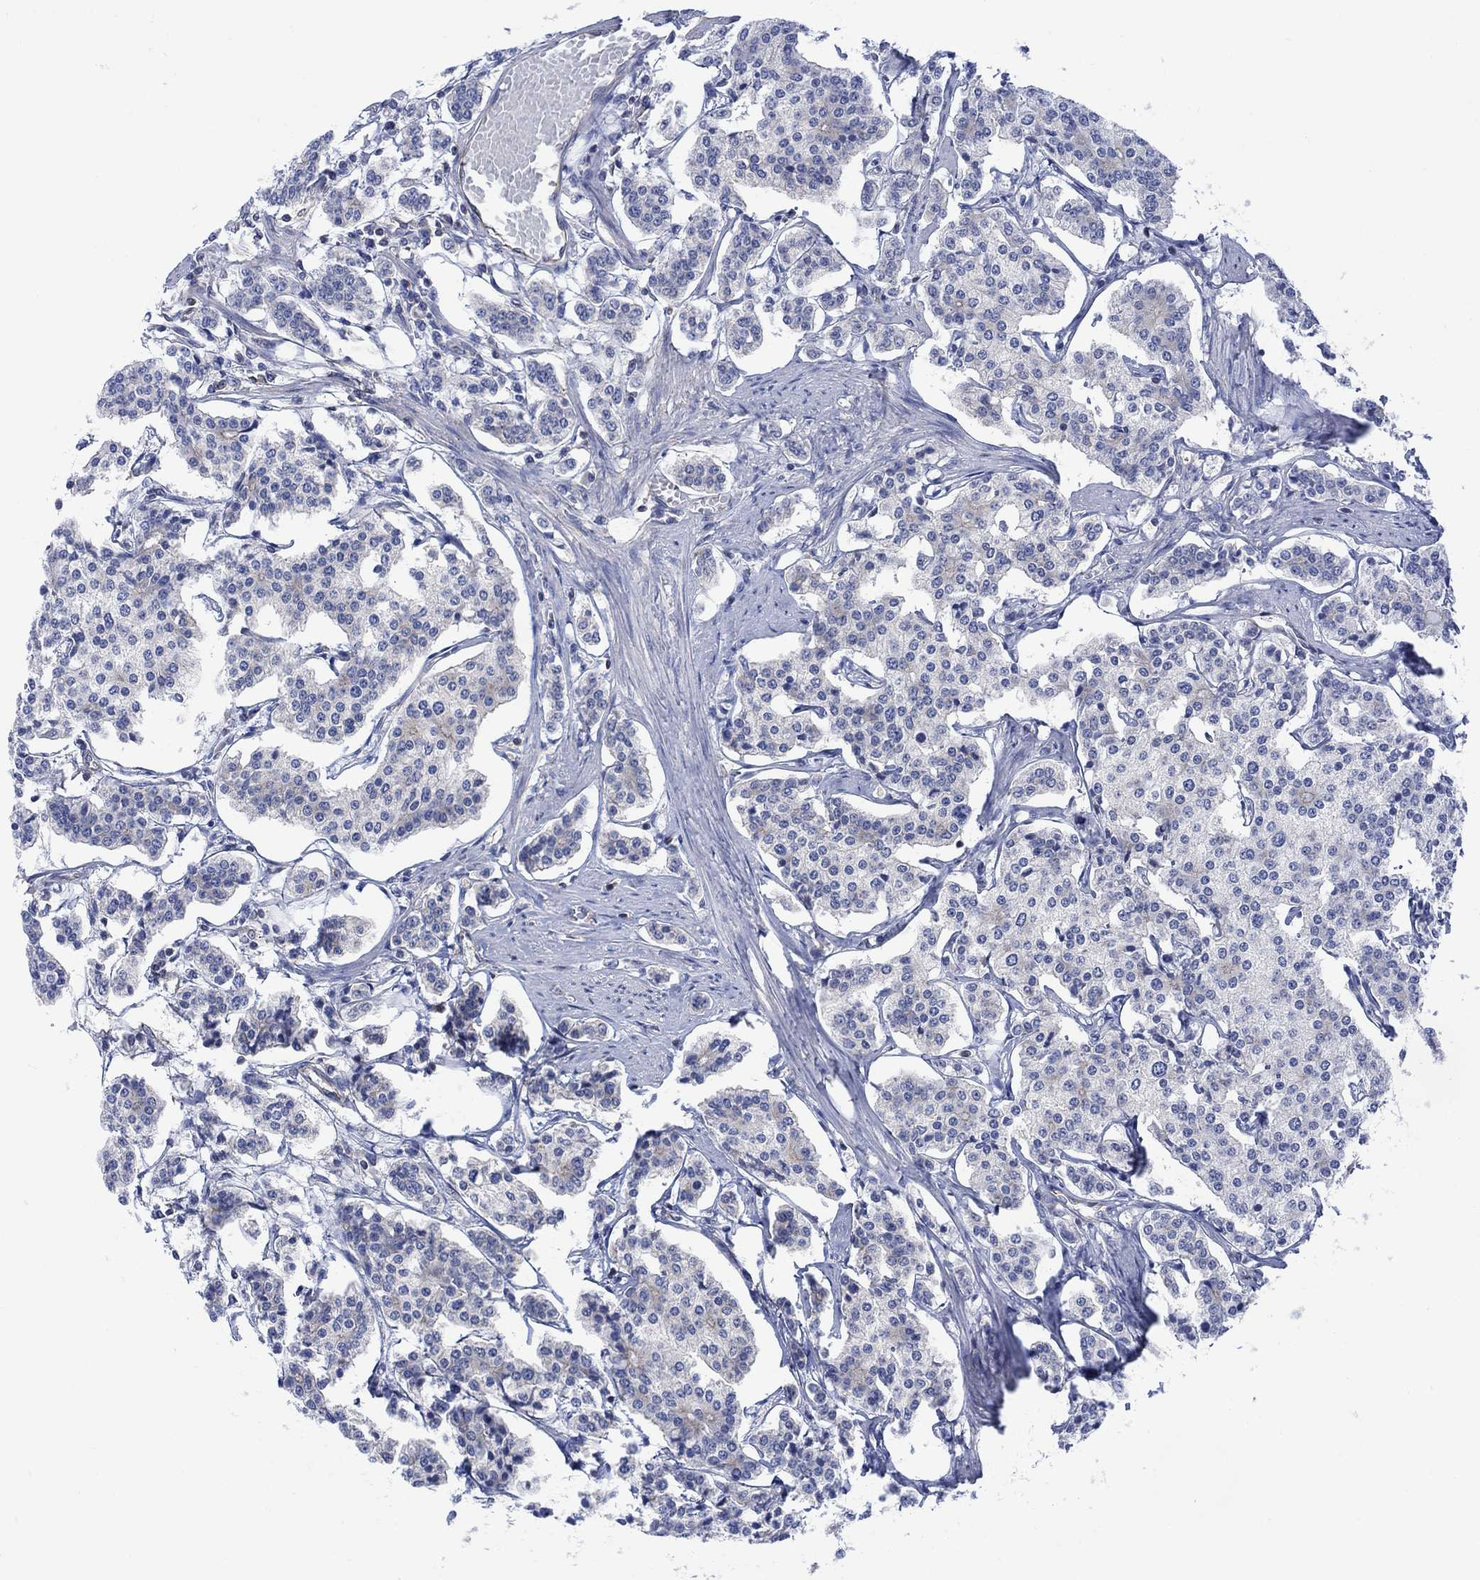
{"staining": {"intensity": "negative", "quantity": "none", "location": "none"}, "tissue": "carcinoid", "cell_type": "Tumor cells", "image_type": "cancer", "snomed": [{"axis": "morphology", "description": "Carcinoid, malignant, NOS"}, {"axis": "topography", "description": "Small intestine"}], "caption": "Tumor cells are negative for brown protein staining in carcinoid.", "gene": "GBP5", "patient": {"sex": "female", "age": 65}}